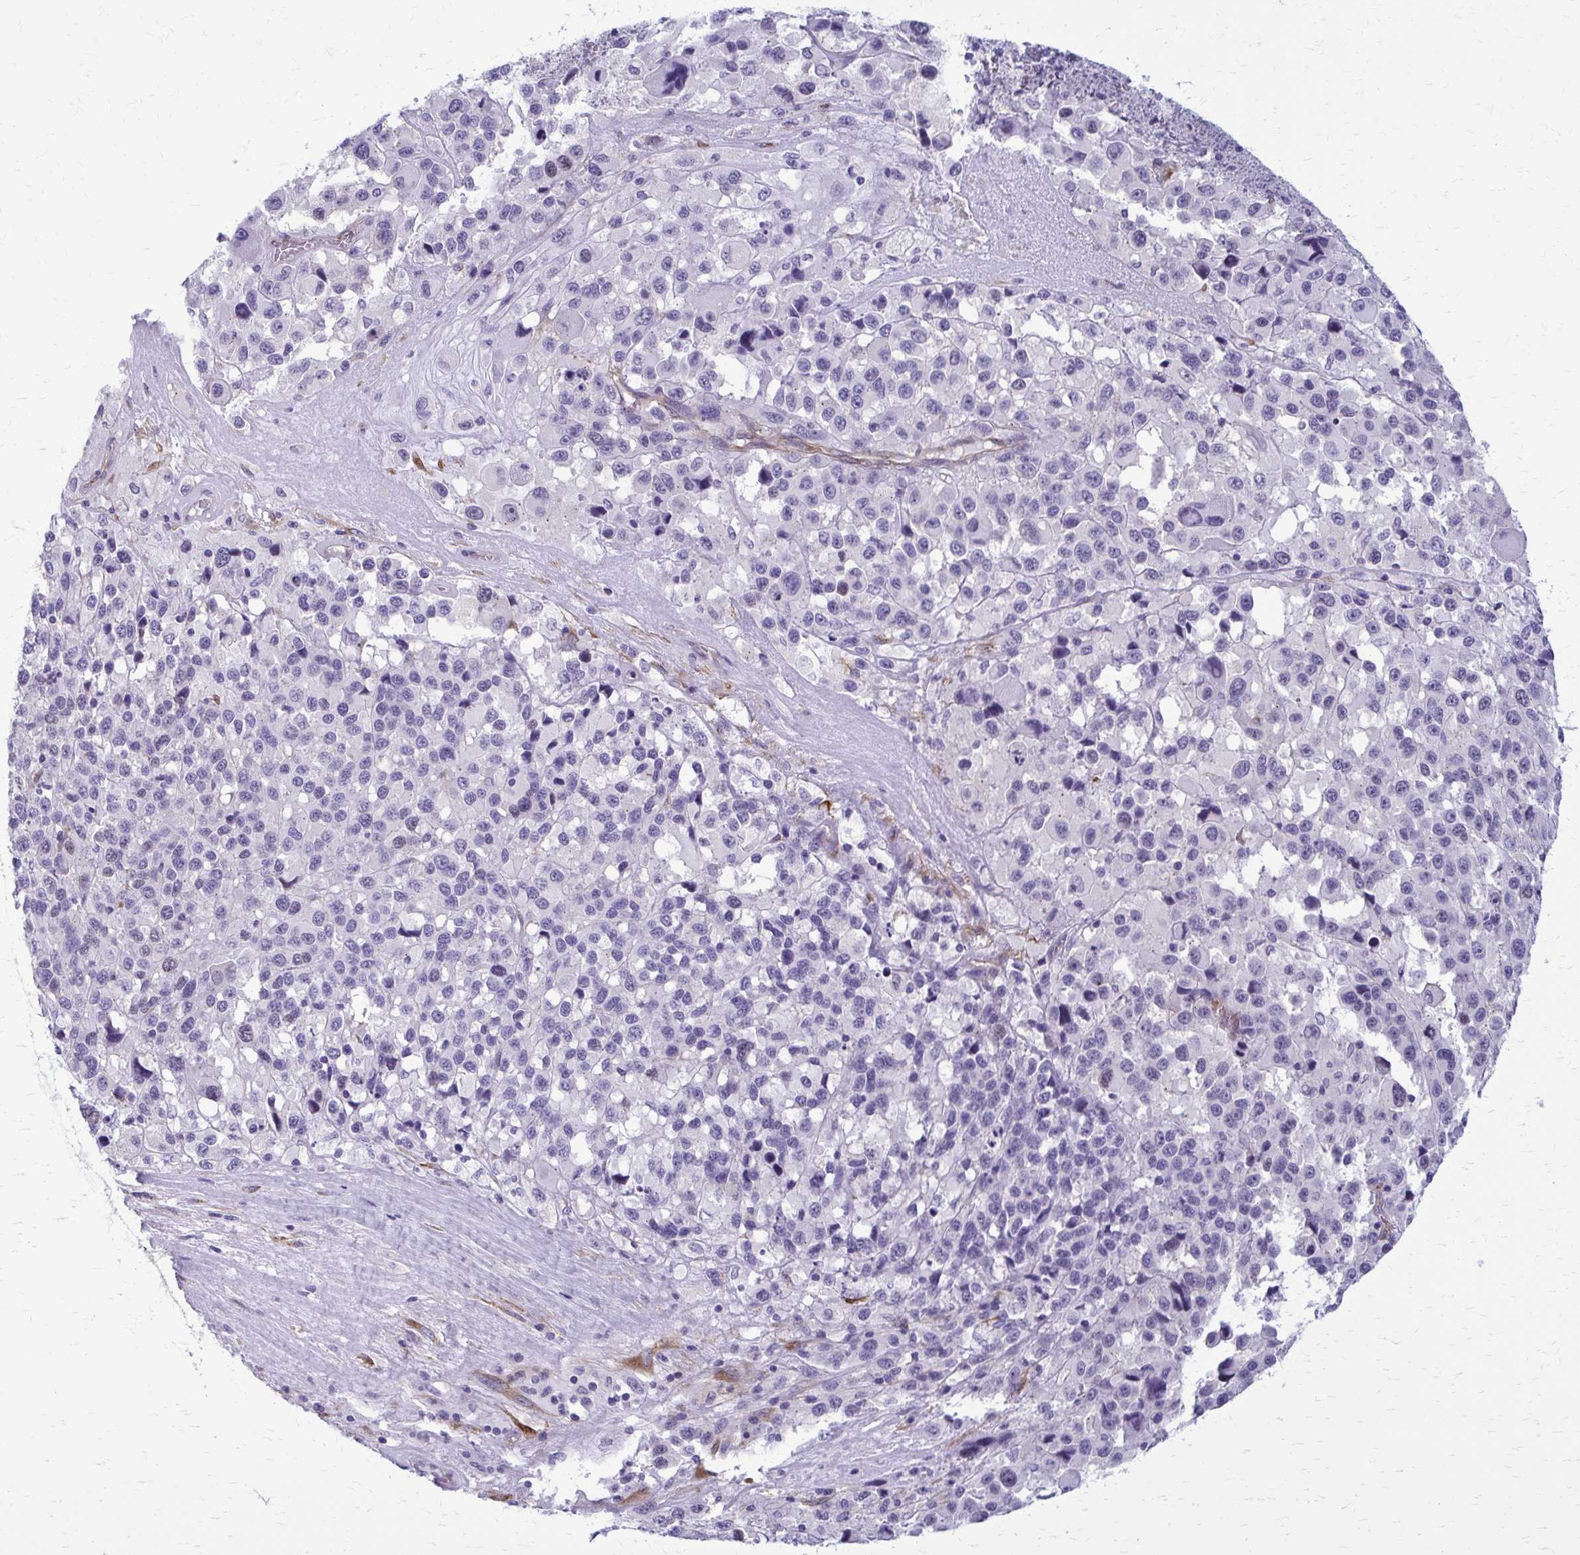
{"staining": {"intensity": "negative", "quantity": "none", "location": "none"}, "tissue": "melanoma", "cell_type": "Tumor cells", "image_type": "cancer", "snomed": [{"axis": "morphology", "description": "Malignant melanoma, Metastatic site"}, {"axis": "topography", "description": "Lymph node"}], "caption": "The immunohistochemistry photomicrograph has no significant staining in tumor cells of melanoma tissue.", "gene": "DEPP1", "patient": {"sex": "female", "age": 65}}